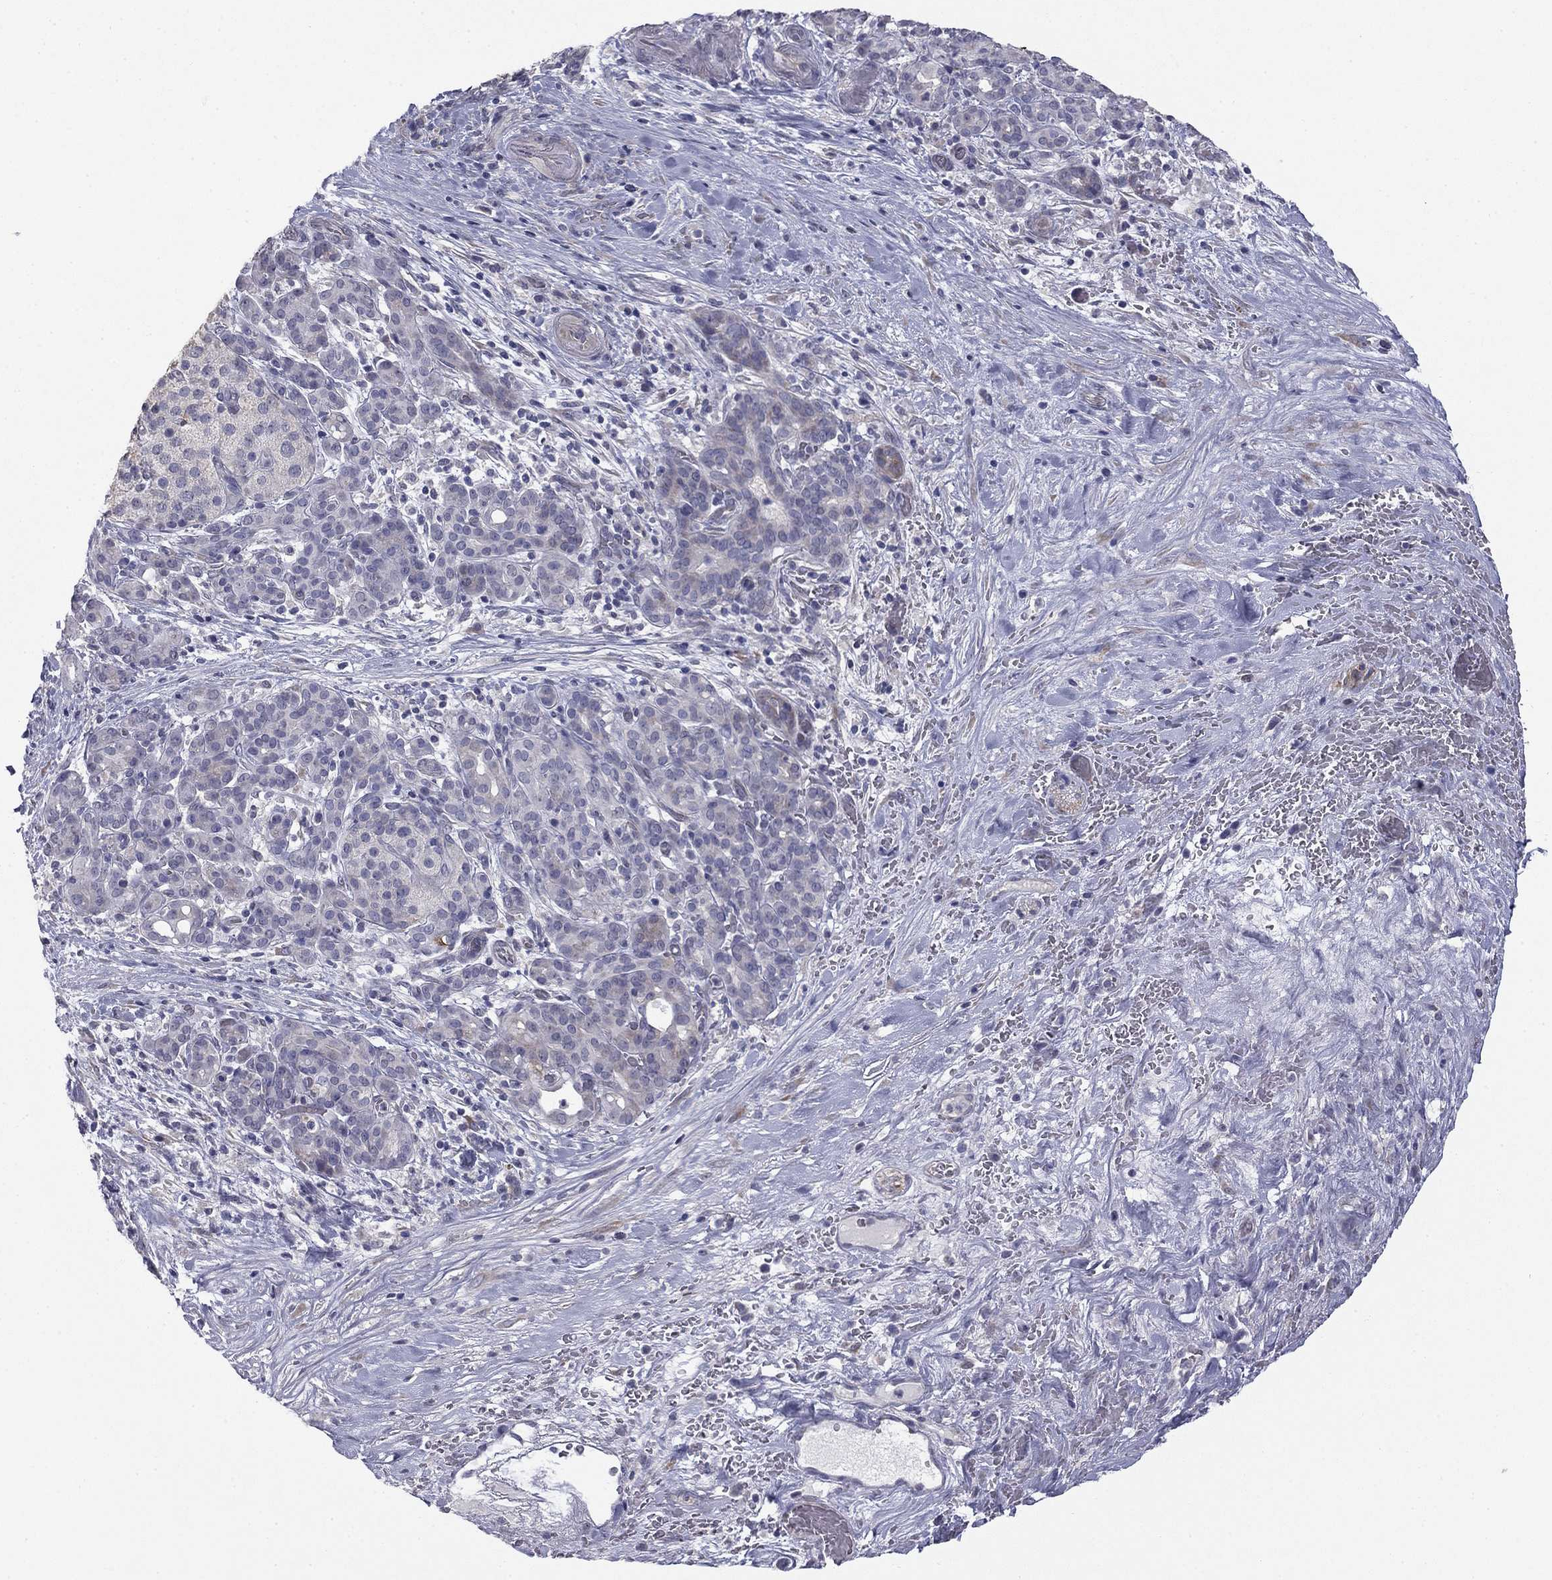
{"staining": {"intensity": "negative", "quantity": "none", "location": "none"}, "tissue": "pancreatic cancer", "cell_type": "Tumor cells", "image_type": "cancer", "snomed": [{"axis": "morphology", "description": "Adenocarcinoma, NOS"}, {"axis": "topography", "description": "Pancreas"}], "caption": "IHC micrograph of neoplastic tissue: human pancreatic cancer (adenocarcinoma) stained with DAB (3,3'-diaminobenzidine) exhibits no significant protein positivity in tumor cells.", "gene": "PRRT2", "patient": {"sex": "male", "age": 44}}